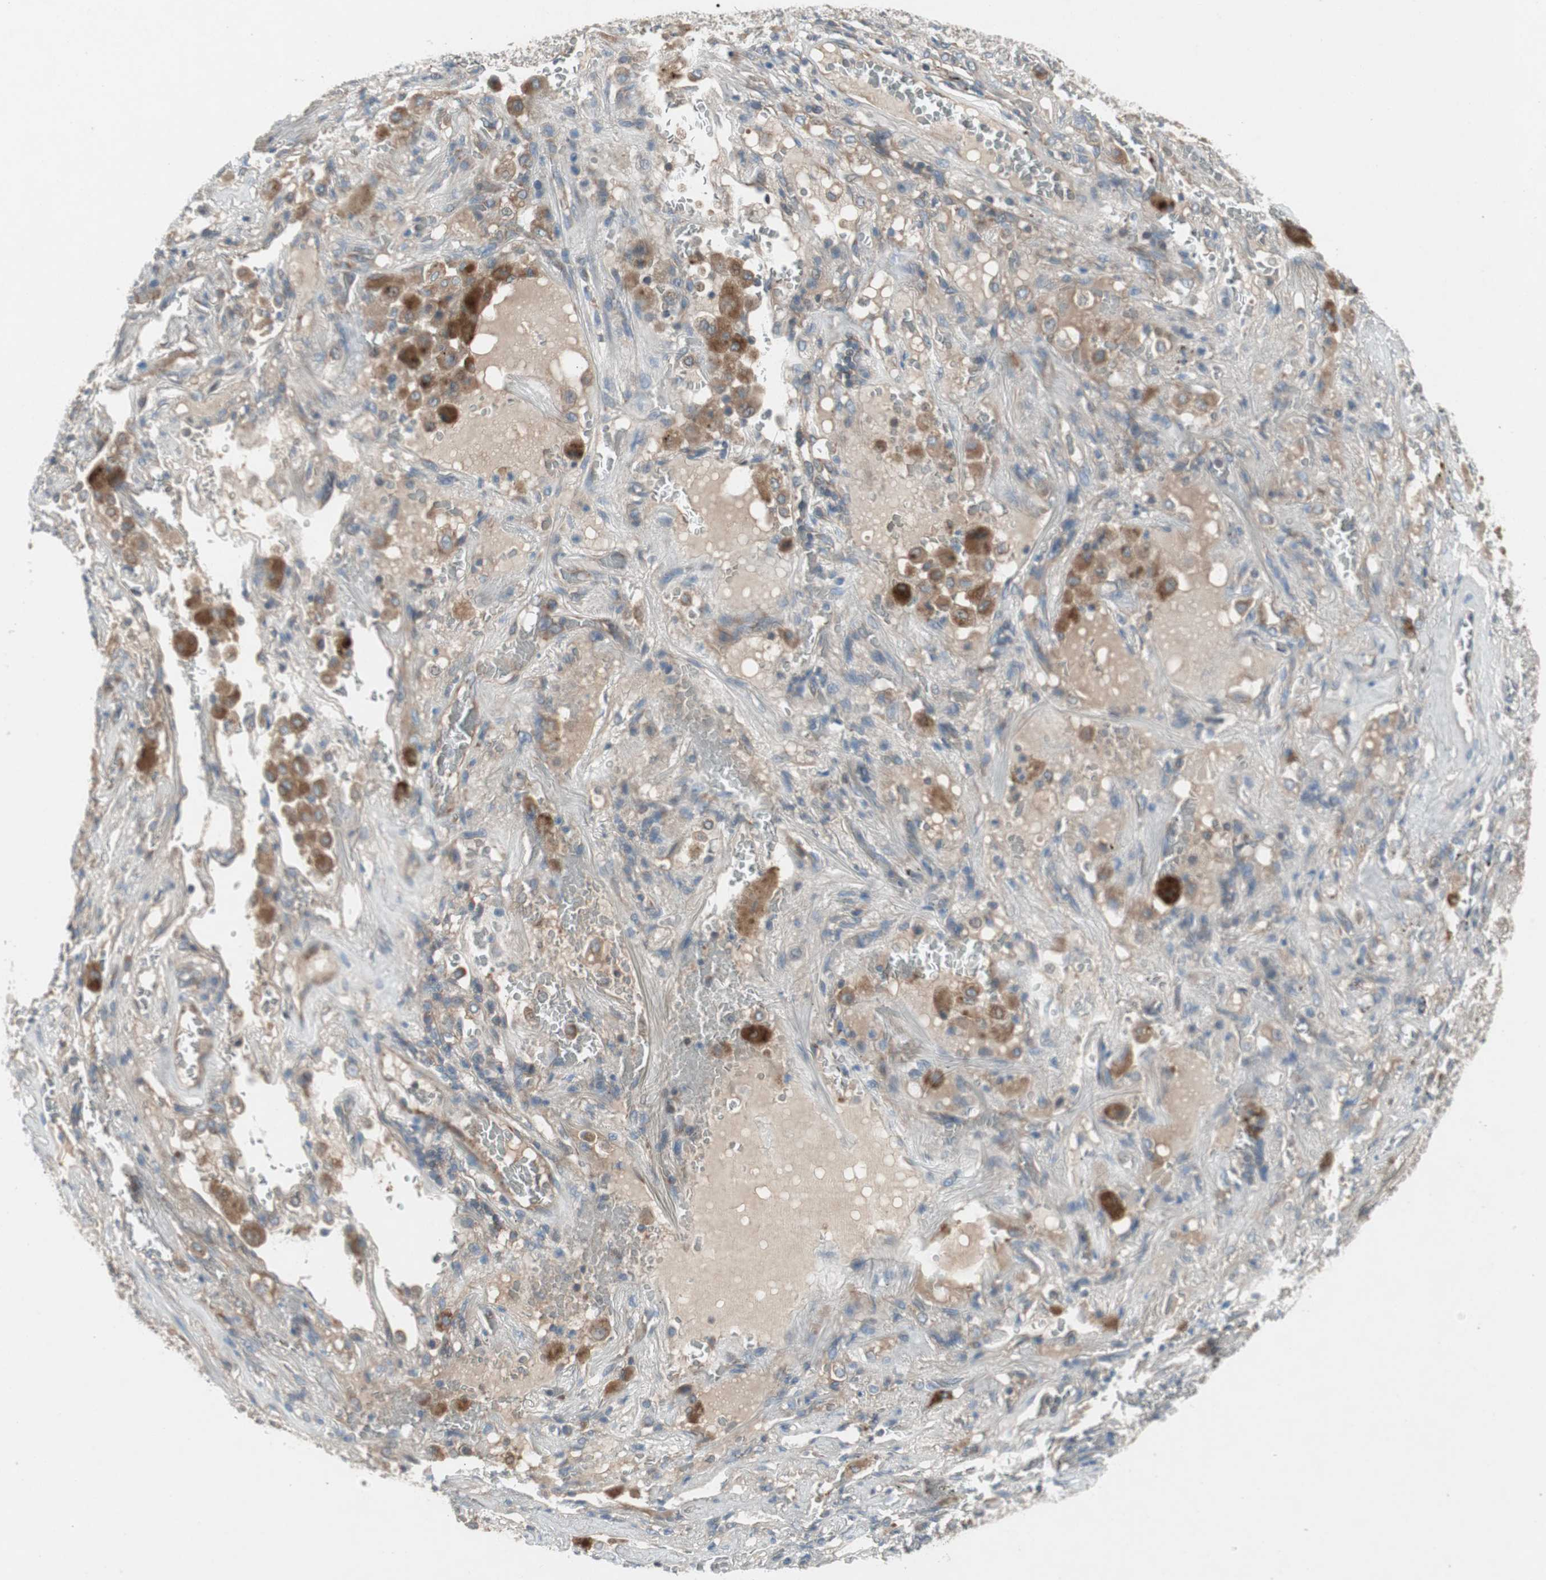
{"staining": {"intensity": "weak", "quantity": ">75%", "location": "cytoplasmic/membranous"}, "tissue": "lung cancer", "cell_type": "Tumor cells", "image_type": "cancer", "snomed": [{"axis": "morphology", "description": "Squamous cell carcinoma, NOS"}, {"axis": "topography", "description": "Lung"}], "caption": "A brown stain shows weak cytoplasmic/membranous positivity of a protein in squamous cell carcinoma (lung) tumor cells. (DAB = brown stain, brightfield microscopy at high magnification).", "gene": "PANK2", "patient": {"sex": "male", "age": 57}}